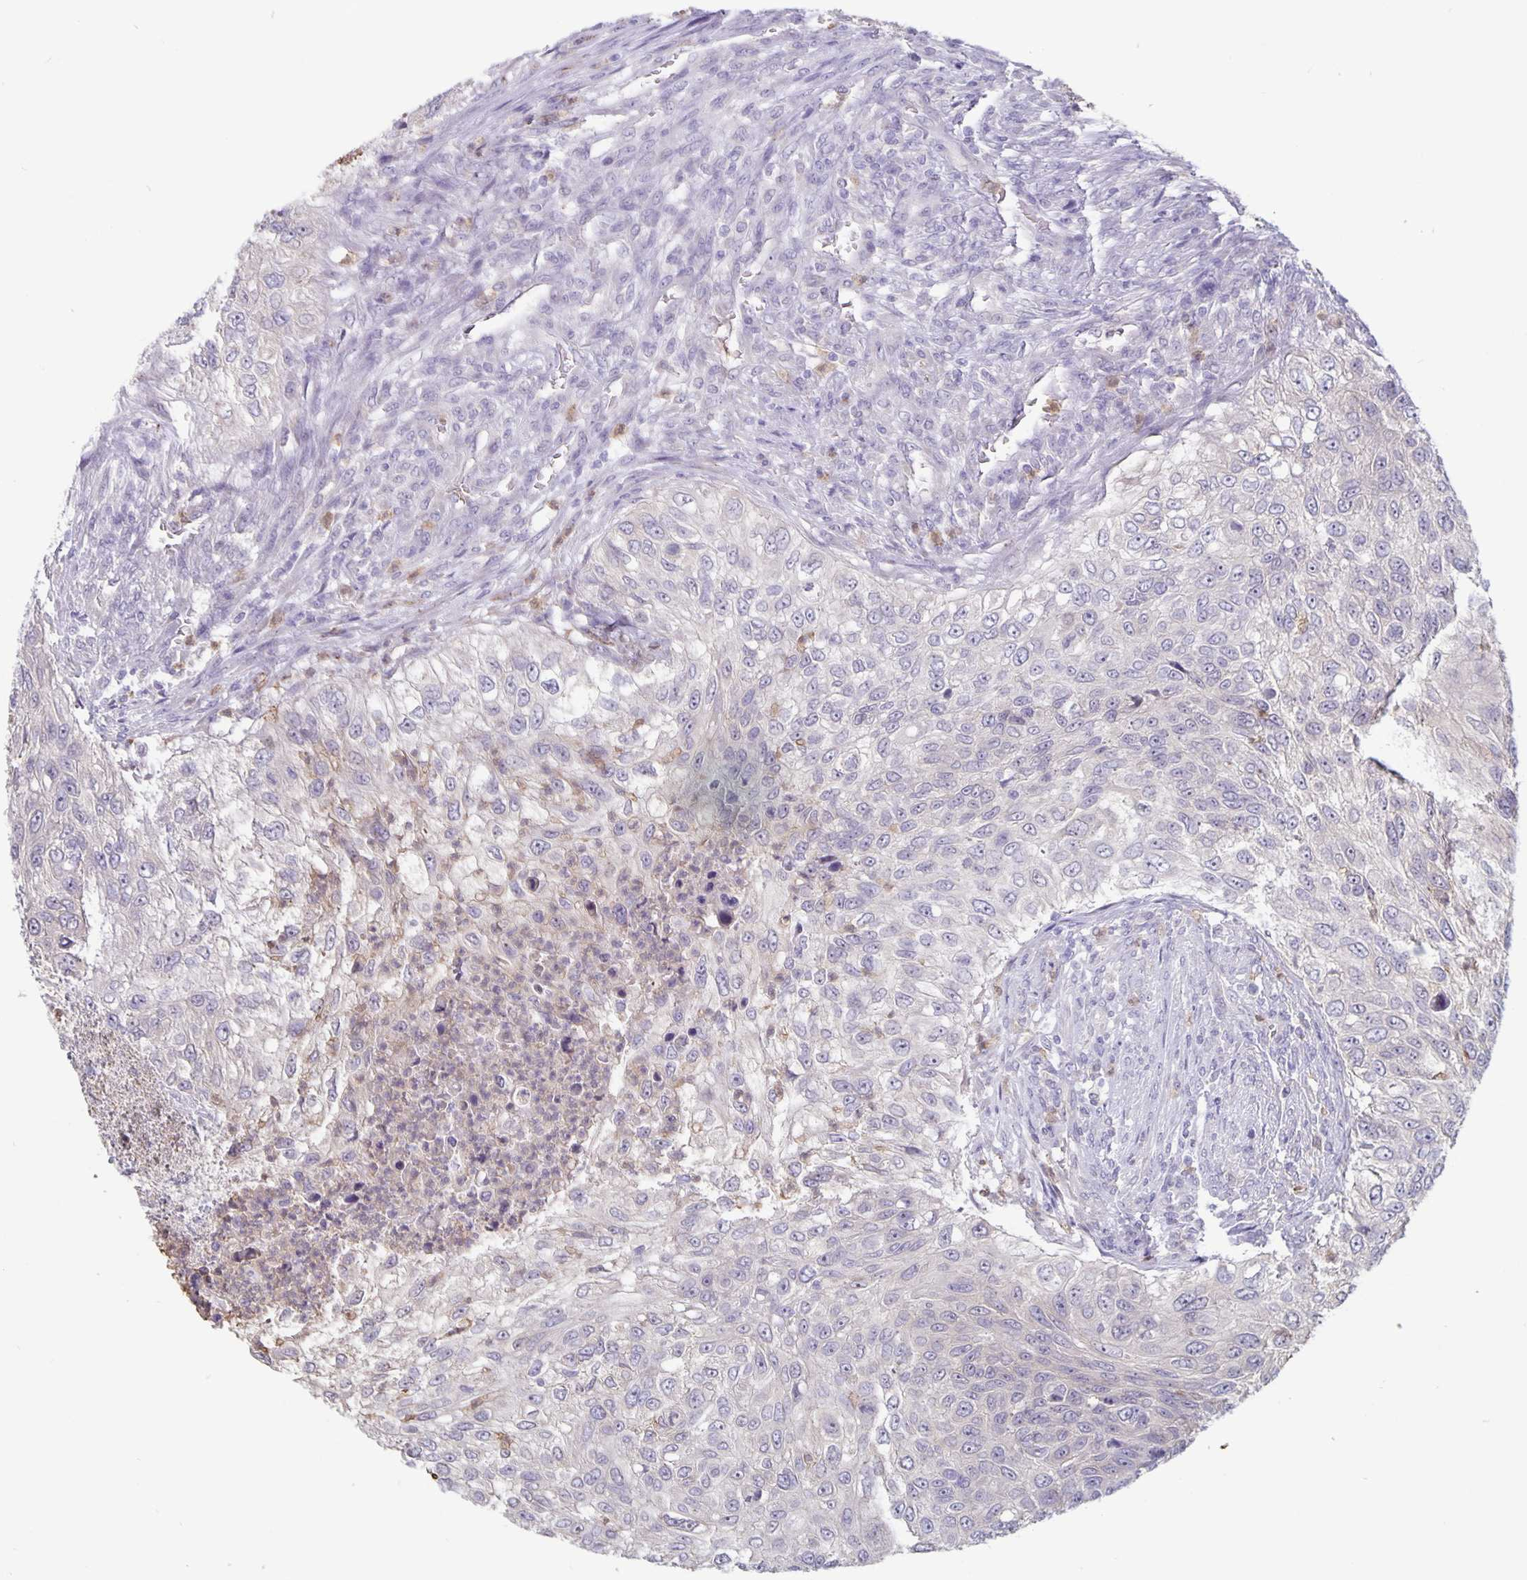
{"staining": {"intensity": "negative", "quantity": "none", "location": "none"}, "tissue": "urothelial cancer", "cell_type": "Tumor cells", "image_type": "cancer", "snomed": [{"axis": "morphology", "description": "Urothelial carcinoma, High grade"}, {"axis": "topography", "description": "Urinary bladder"}], "caption": "Urothelial cancer stained for a protein using immunohistochemistry (IHC) reveals no positivity tumor cells.", "gene": "PLCB3", "patient": {"sex": "female", "age": 60}}